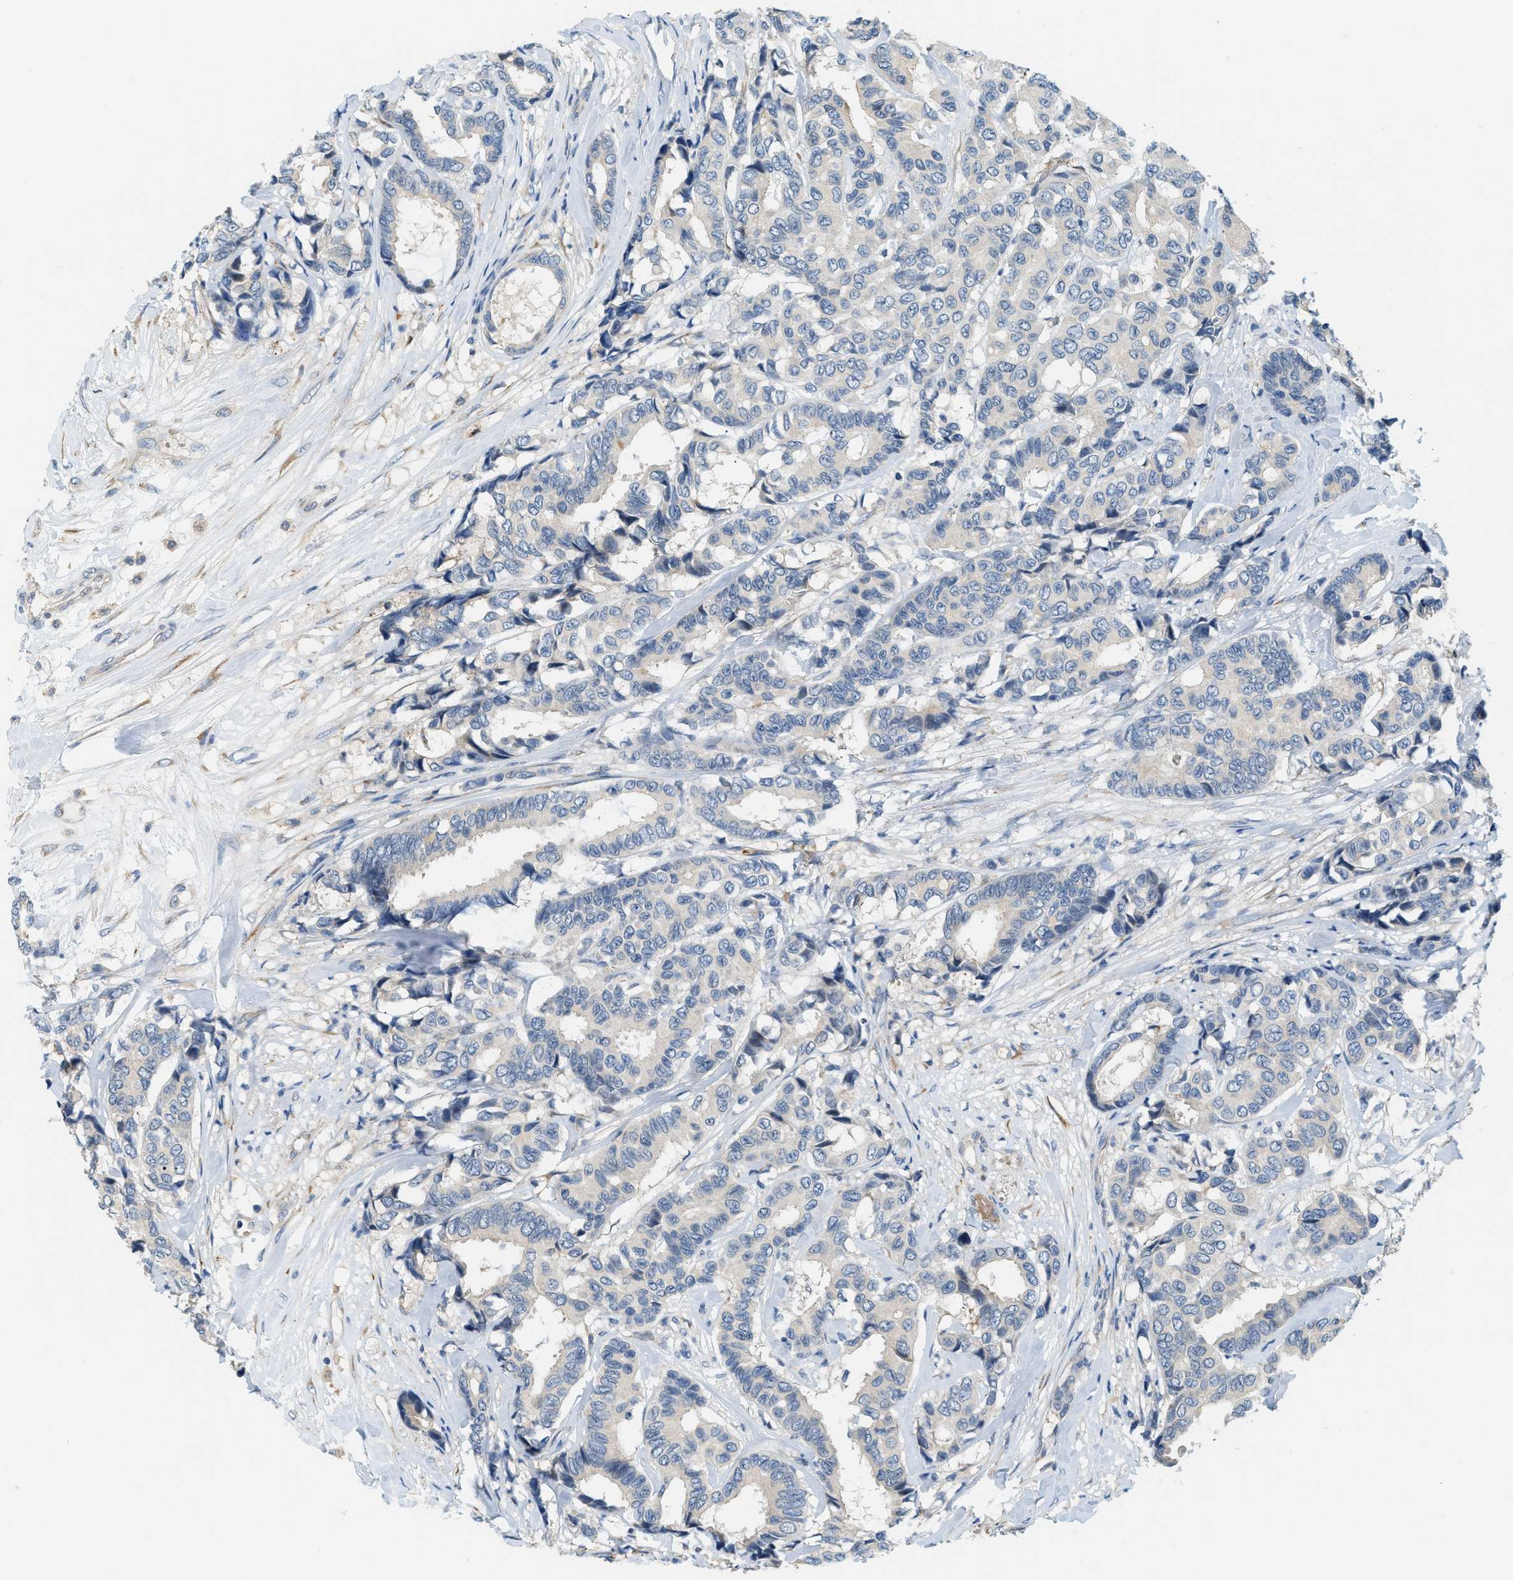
{"staining": {"intensity": "negative", "quantity": "none", "location": "none"}, "tissue": "breast cancer", "cell_type": "Tumor cells", "image_type": "cancer", "snomed": [{"axis": "morphology", "description": "Duct carcinoma"}, {"axis": "topography", "description": "Breast"}], "caption": "The IHC photomicrograph has no significant staining in tumor cells of intraductal carcinoma (breast) tissue. (DAB (3,3'-diaminobenzidine) IHC with hematoxylin counter stain).", "gene": "CYTH2", "patient": {"sex": "female", "age": 87}}